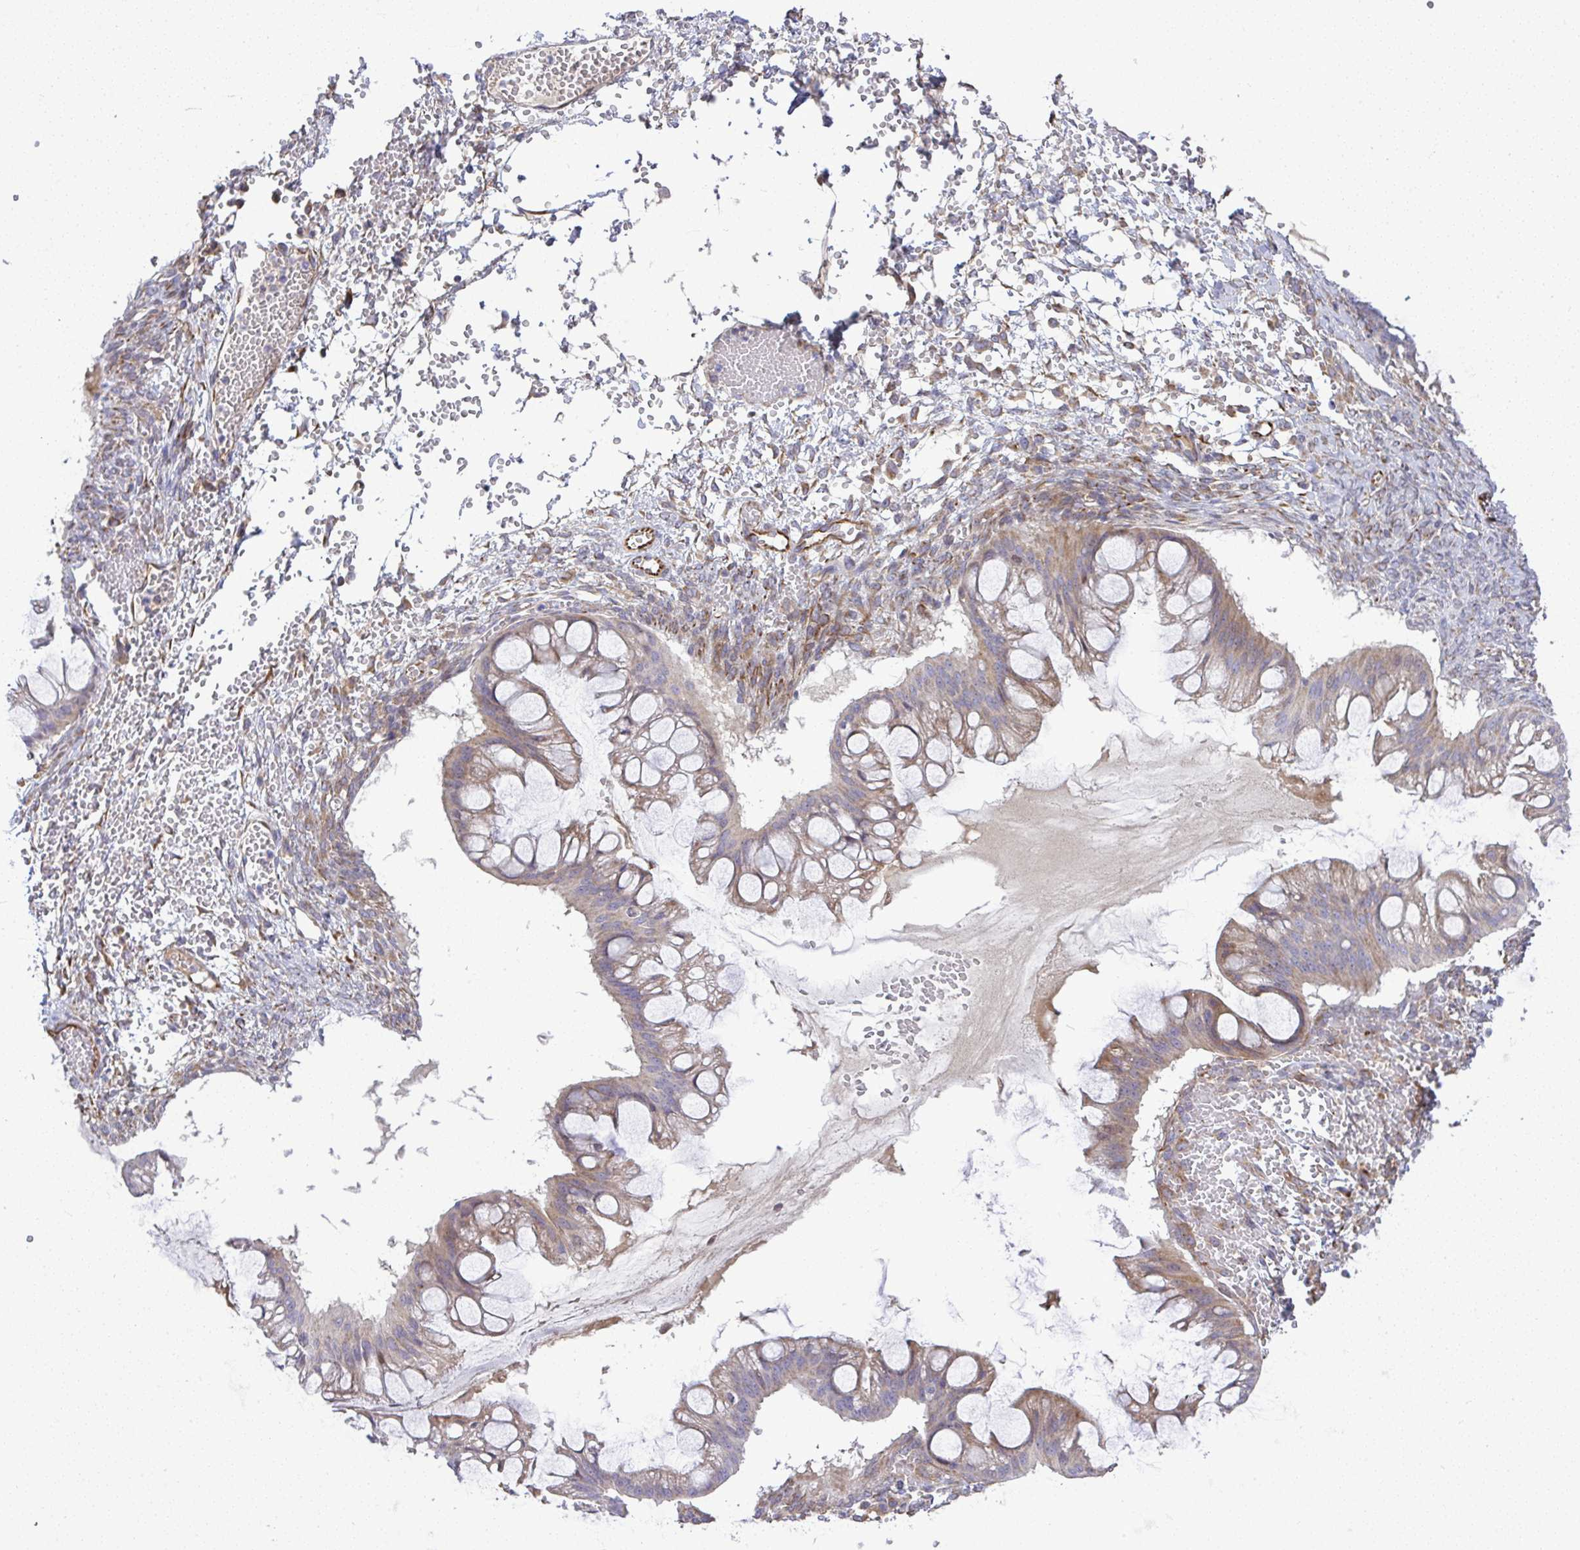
{"staining": {"intensity": "weak", "quantity": ">75%", "location": "cytoplasmic/membranous"}, "tissue": "ovarian cancer", "cell_type": "Tumor cells", "image_type": "cancer", "snomed": [{"axis": "morphology", "description": "Cystadenocarcinoma, mucinous, NOS"}, {"axis": "topography", "description": "Ovary"}], "caption": "DAB immunohistochemical staining of ovarian mucinous cystadenocarcinoma exhibits weak cytoplasmic/membranous protein expression in about >75% of tumor cells.", "gene": "GRID2", "patient": {"sex": "female", "age": 73}}